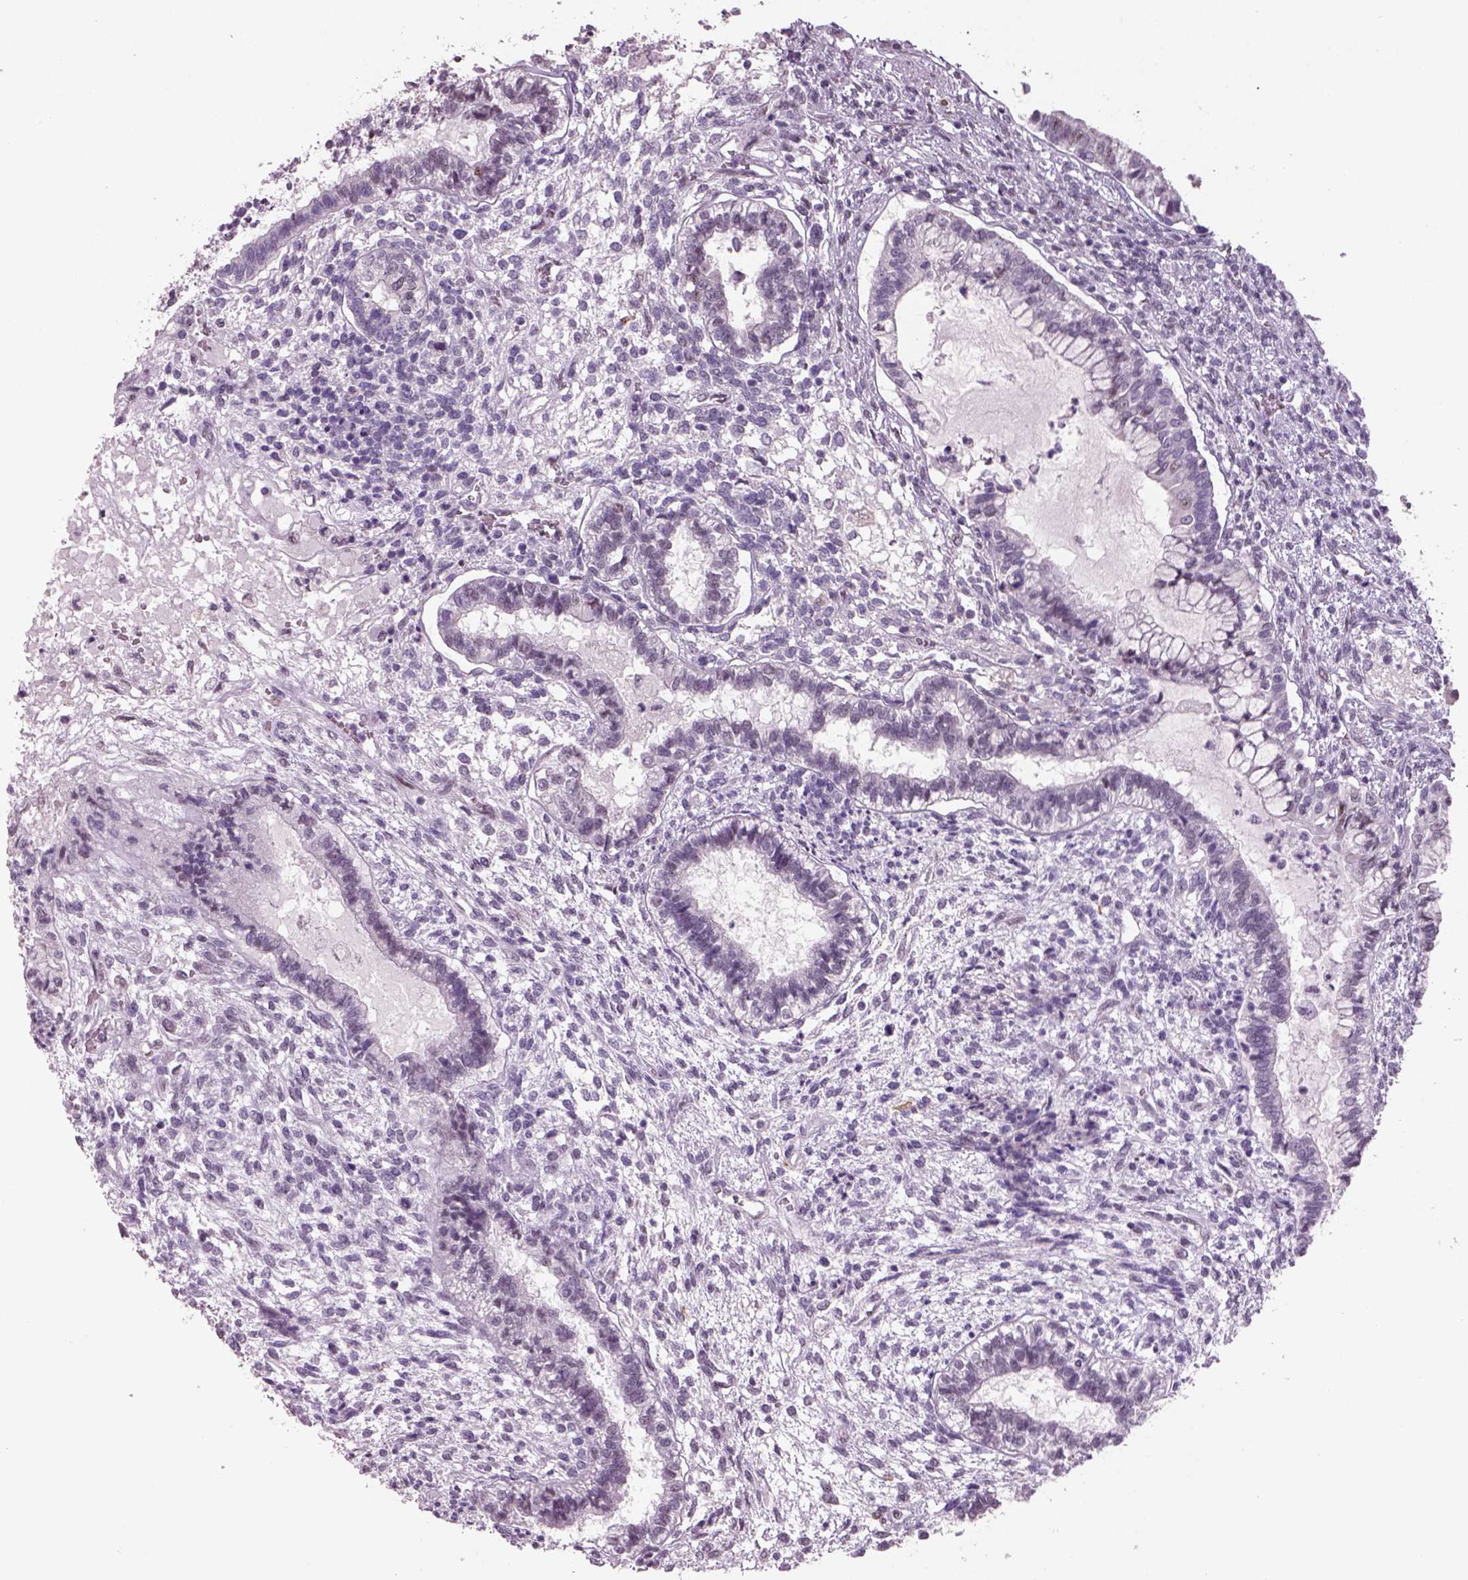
{"staining": {"intensity": "negative", "quantity": "none", "location": "none"}, "tissue": "testis cancer", "cell_type": "Tumor cells", "image_type": "cancer", "snomed": [{"axis": "morphology", "description": "Carcinoma, Embryonal, NOS"}, {"axis": "topography", "description": "Testis"}], "caption": "Human testis embryonal carcinoma stained for a protein using immunohistochemistry (IHC) reveals no expression in tumor cells.", "gene": "NAT8", "patient": {"sex": "male", "age": 37}}